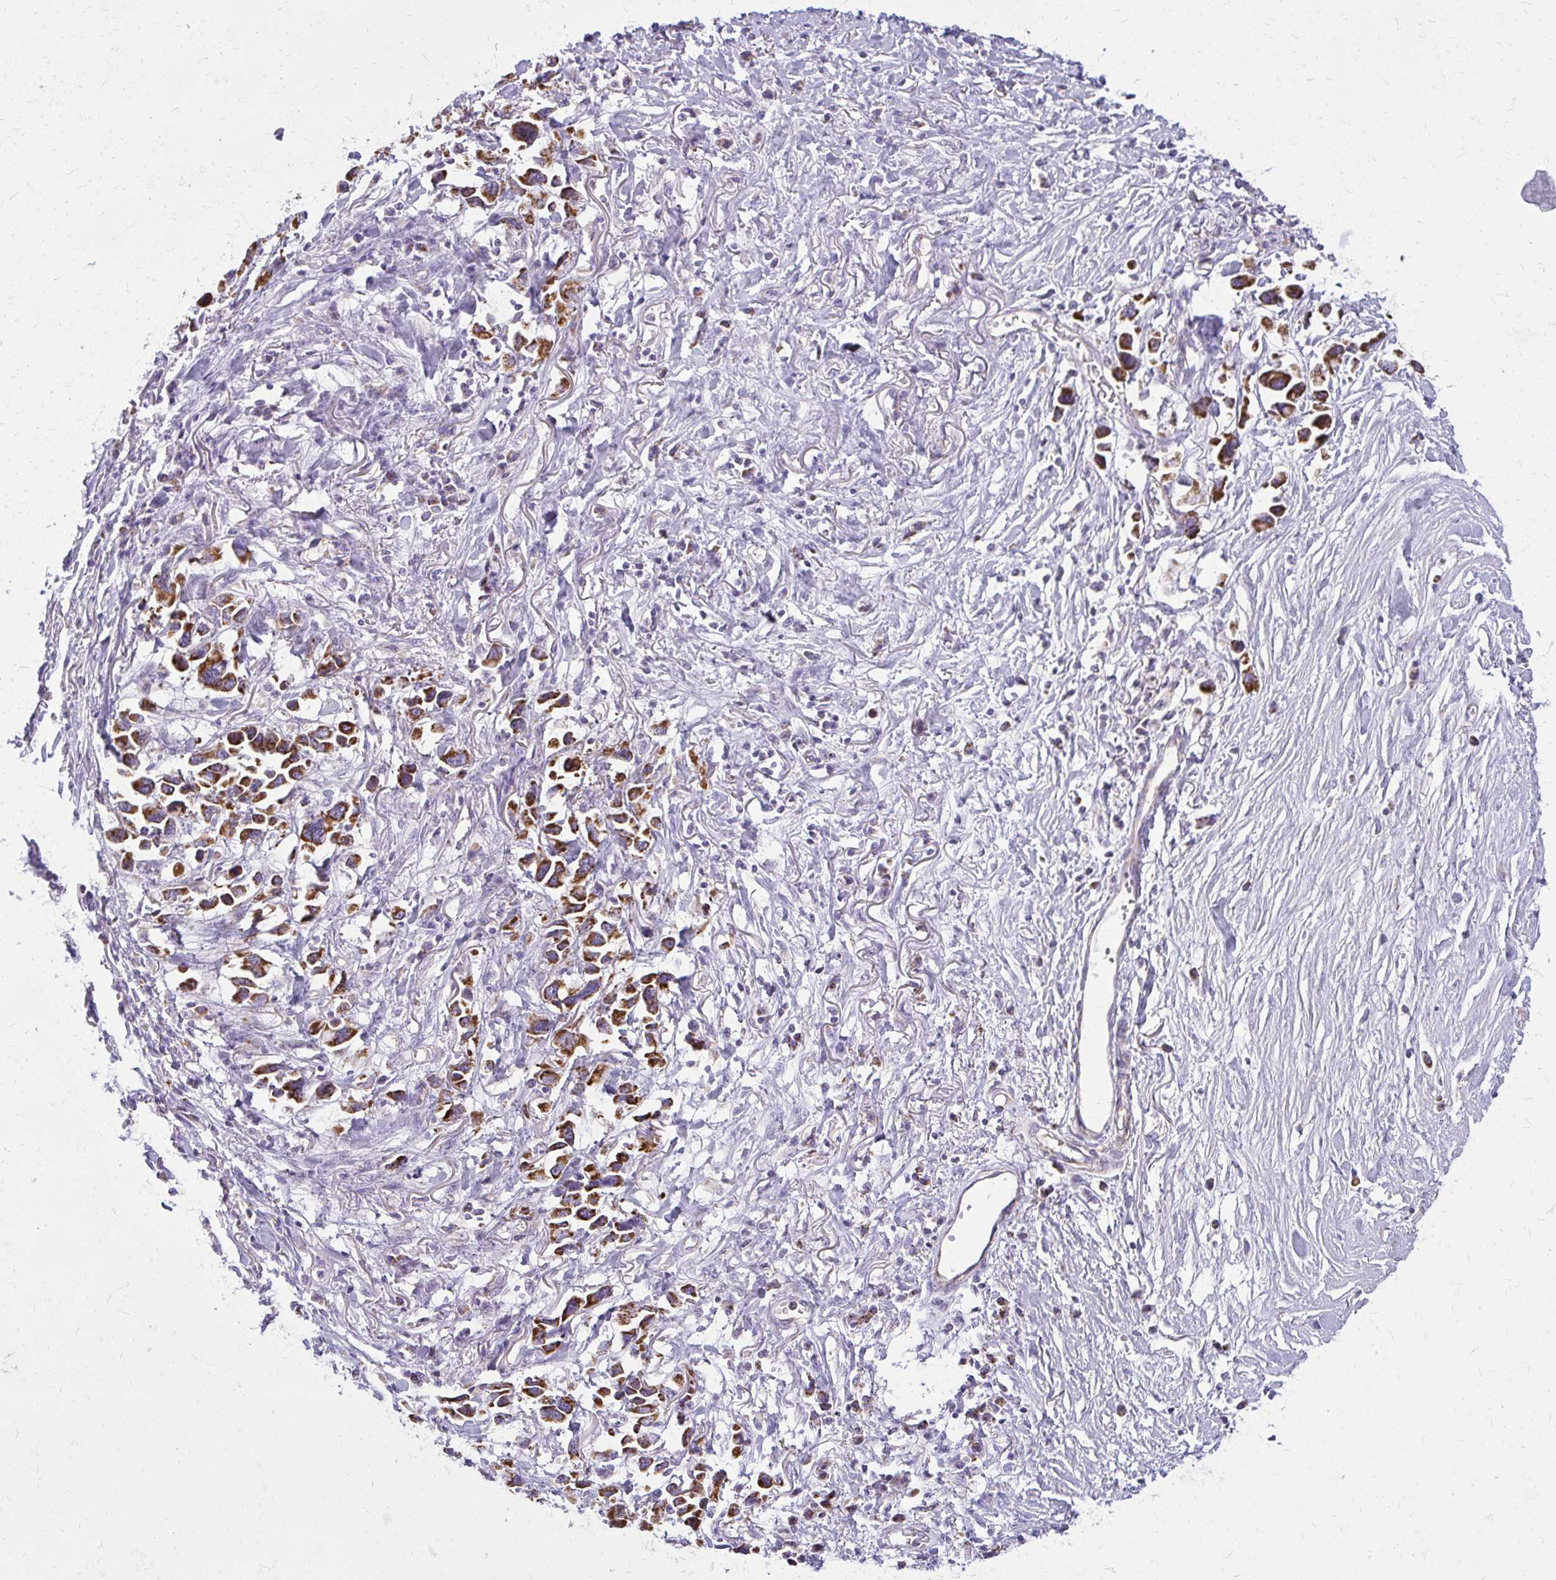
{"staining": {"intensity": "strong", "quantity": ">75%", "location": "cytoplasmic/membranous"}, "tissue": "stomach cancer", "cell_type": "Tumor cells", "image_type": "cancer", "snomed": [{"axis": "morphology", "description": "Adenocarcinoma, NOS"}, {"axis": "topography", "description": "Stomach"}], "caption": "A brown stain highlights strong cytoplasmic/membranous positivity of a protein in human adenocarcinoma (stomach) tumor cells.", "gene": "IFIT1", "patient": {"sex": "female", "age": 81}}